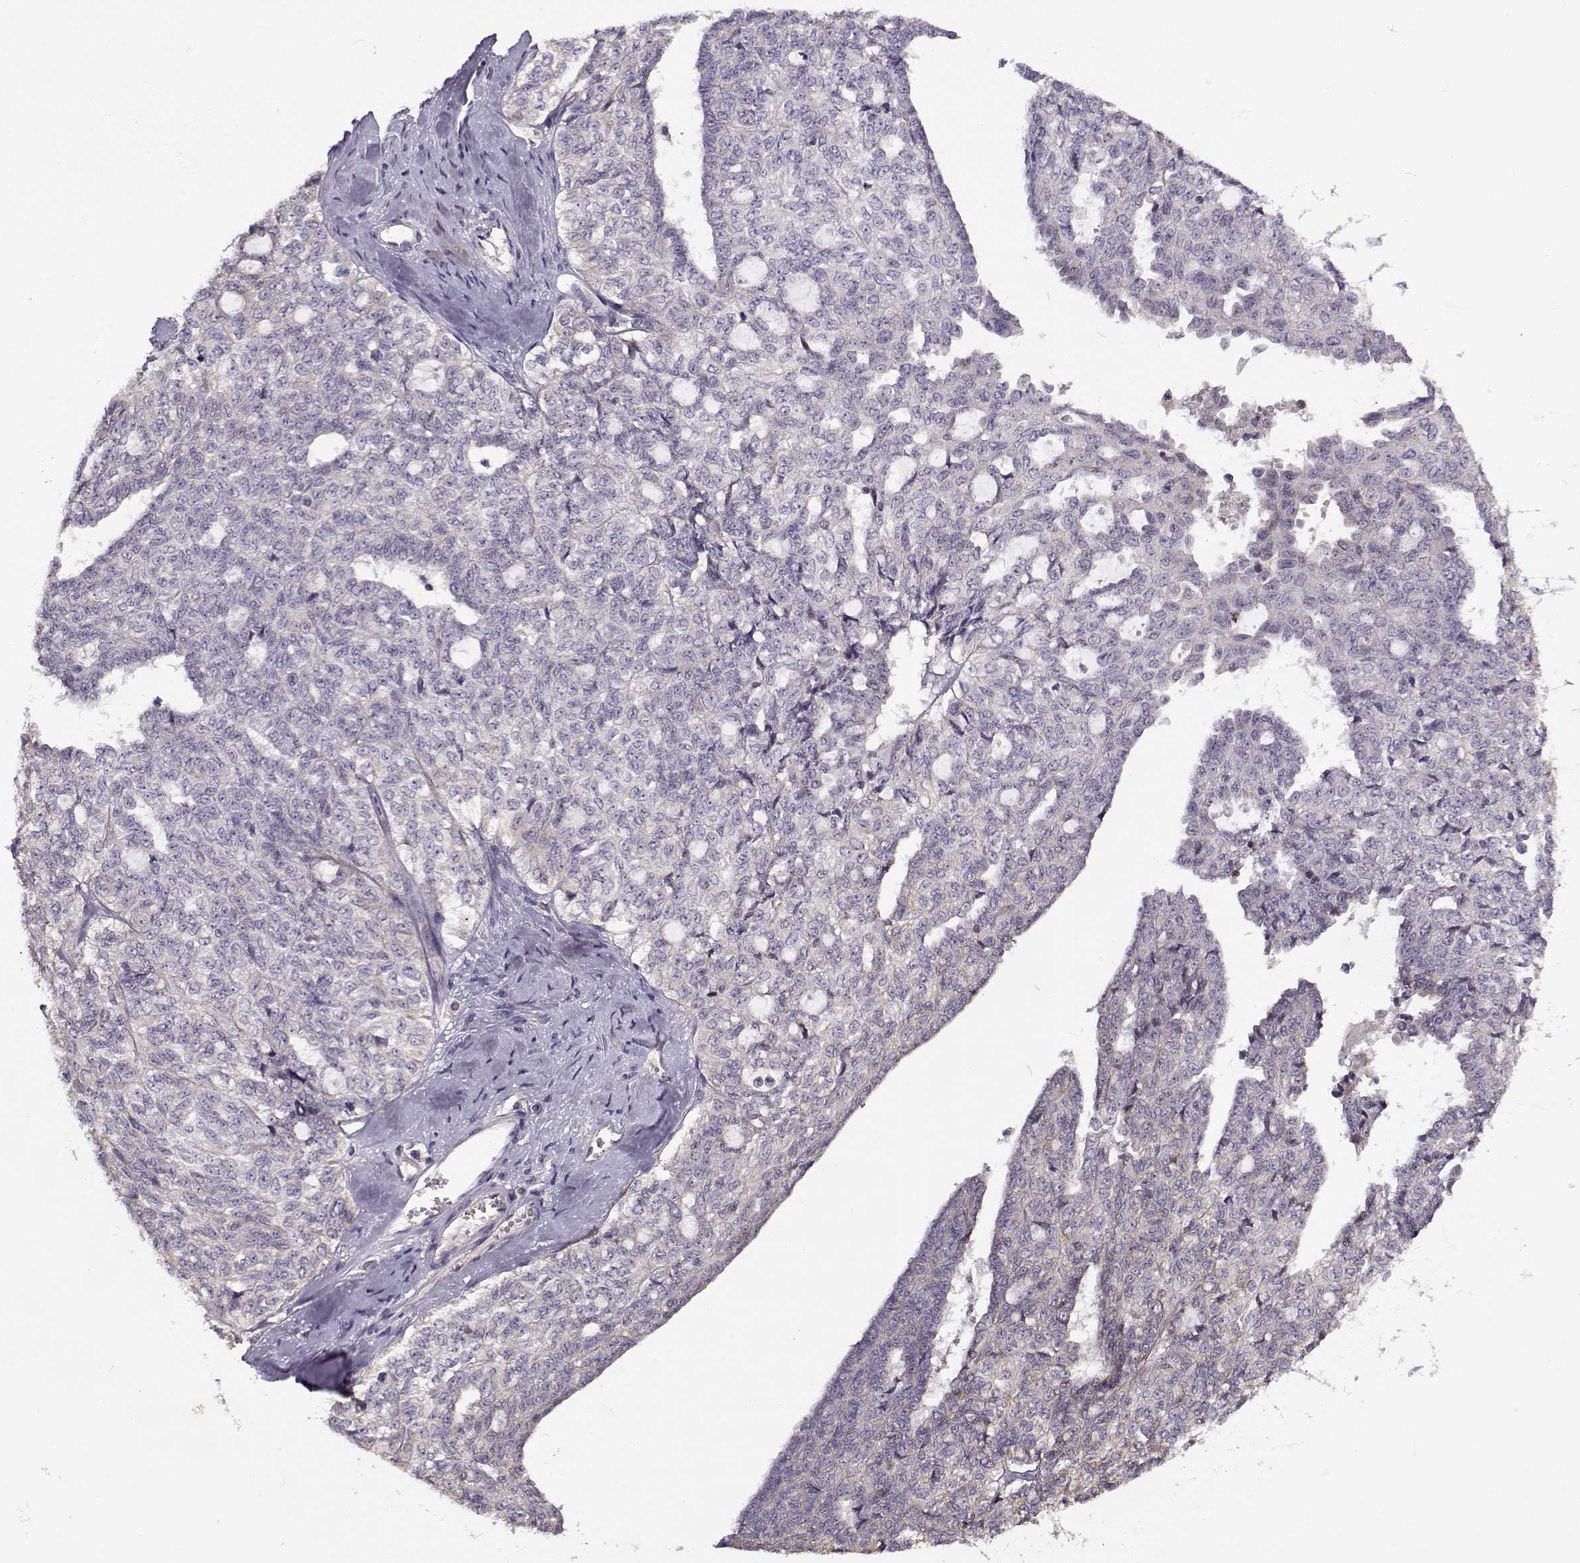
{"staining": {"intensity": "negative", "quantity": "none", "location": "none"}, "tissue": "ovarian cancer", "cell_type": "Tumor cells", "image_type": "cancer", "snomed": [{"axis": "morphology", "description": "Cystadenocarcinoma, serous, NOS"}, {"axis": "topography", "description": "Ovary"}], "caption": "Tumor cells are negative for protein expression in human ovarian cancer (serous cystadenocarcinoma).", "gene": "TMEM145", "patient": {"sex": "female", "age": 71}}